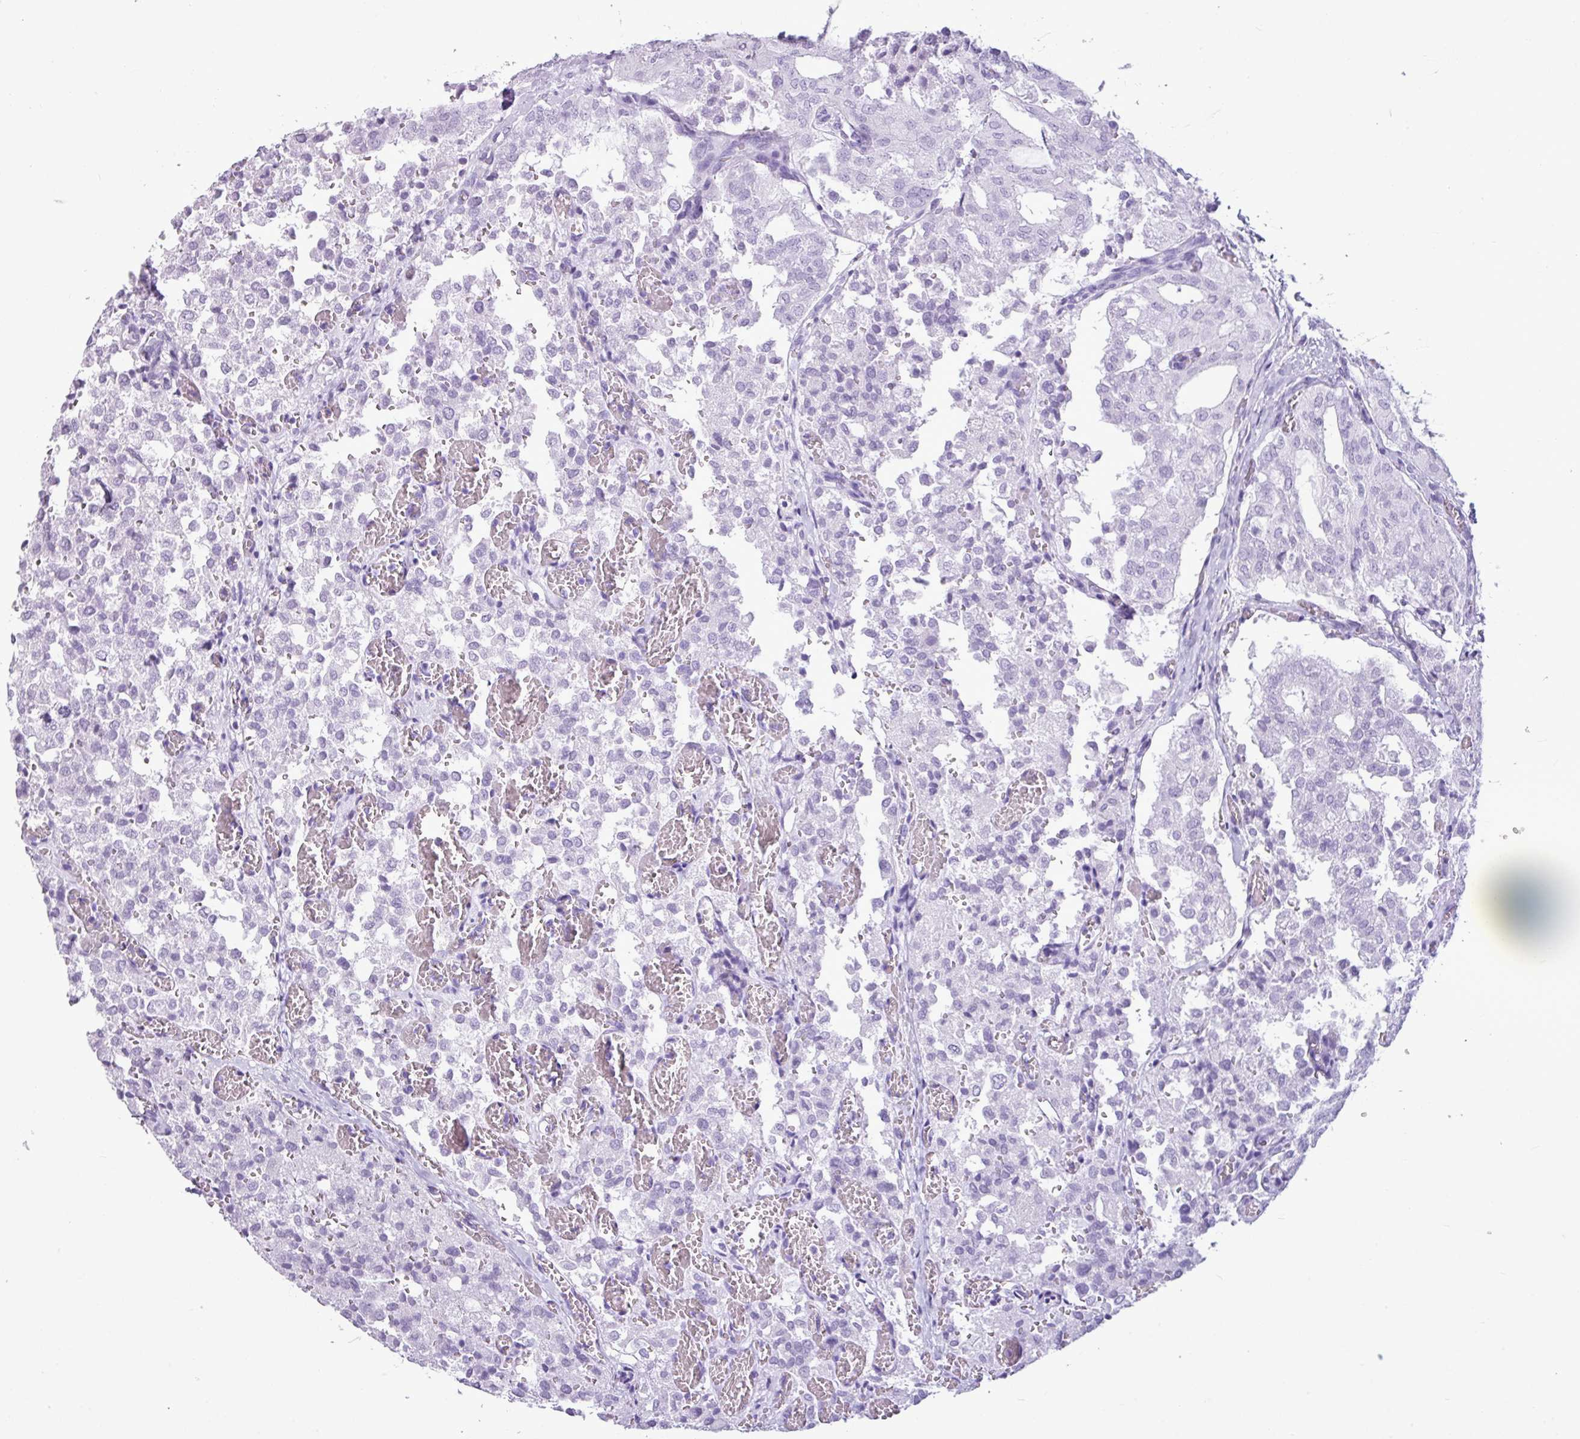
{"staining": {"intensity": "negative", "quantity": "none", "location": "none"}, "tissue": "thyroid cancer", "cell_type": "Tumor cells", "image_type": "cancer", "snomed": [{"axis": "morphology", "description": "Follicular adenoma carcinoma, NOS"}, {"axis": "topography", "description": "Thyroid gland"}], "caption": "Protein analysis of thyroid cancer shows no significant positivity in tumor cells. The staining is performed using DAB brown chromogen with nuclei counter-stained in using hematoxylin.", "gene": "AMY1B", "patient": {"sex": "male", "age": 75}}